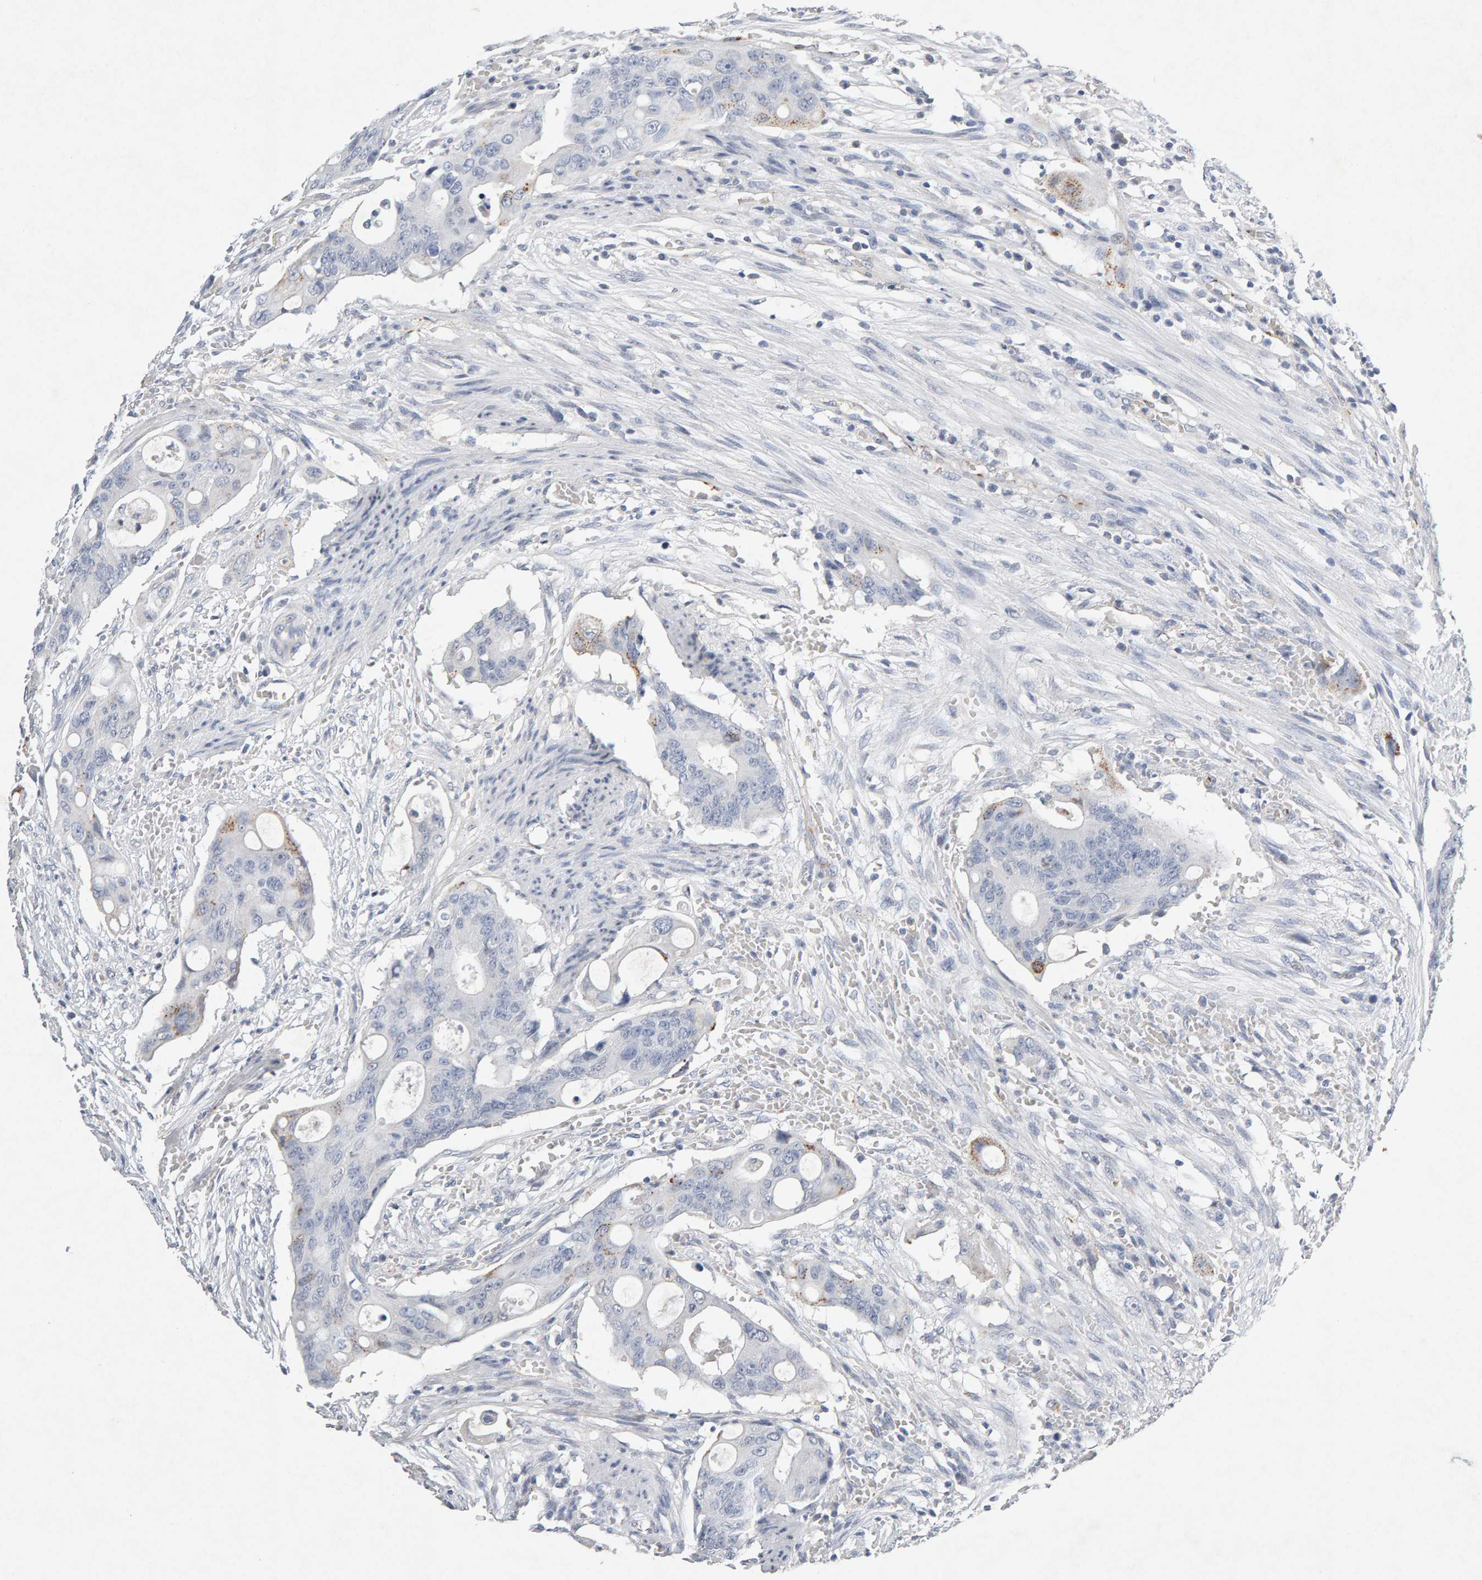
{"staining": {"intensity": "weak", "quantity": "<25%", "location": "cytoplasmic/membranous"}, "tissue": "colorectal cancer", "cell_type": "Tumor cells", "image_type": "cancer", "snomed": [{"axis": "morphology", "description": "Adenocarcinoma, NOS"}, {"axis": "topography", "description": "Colon"}], "caption": "Protein analysis of colorectal cancer displays no significant staining in tumor cells.", "gene": "PTPRM", "patient": {"sex": "female", "age": 57}}